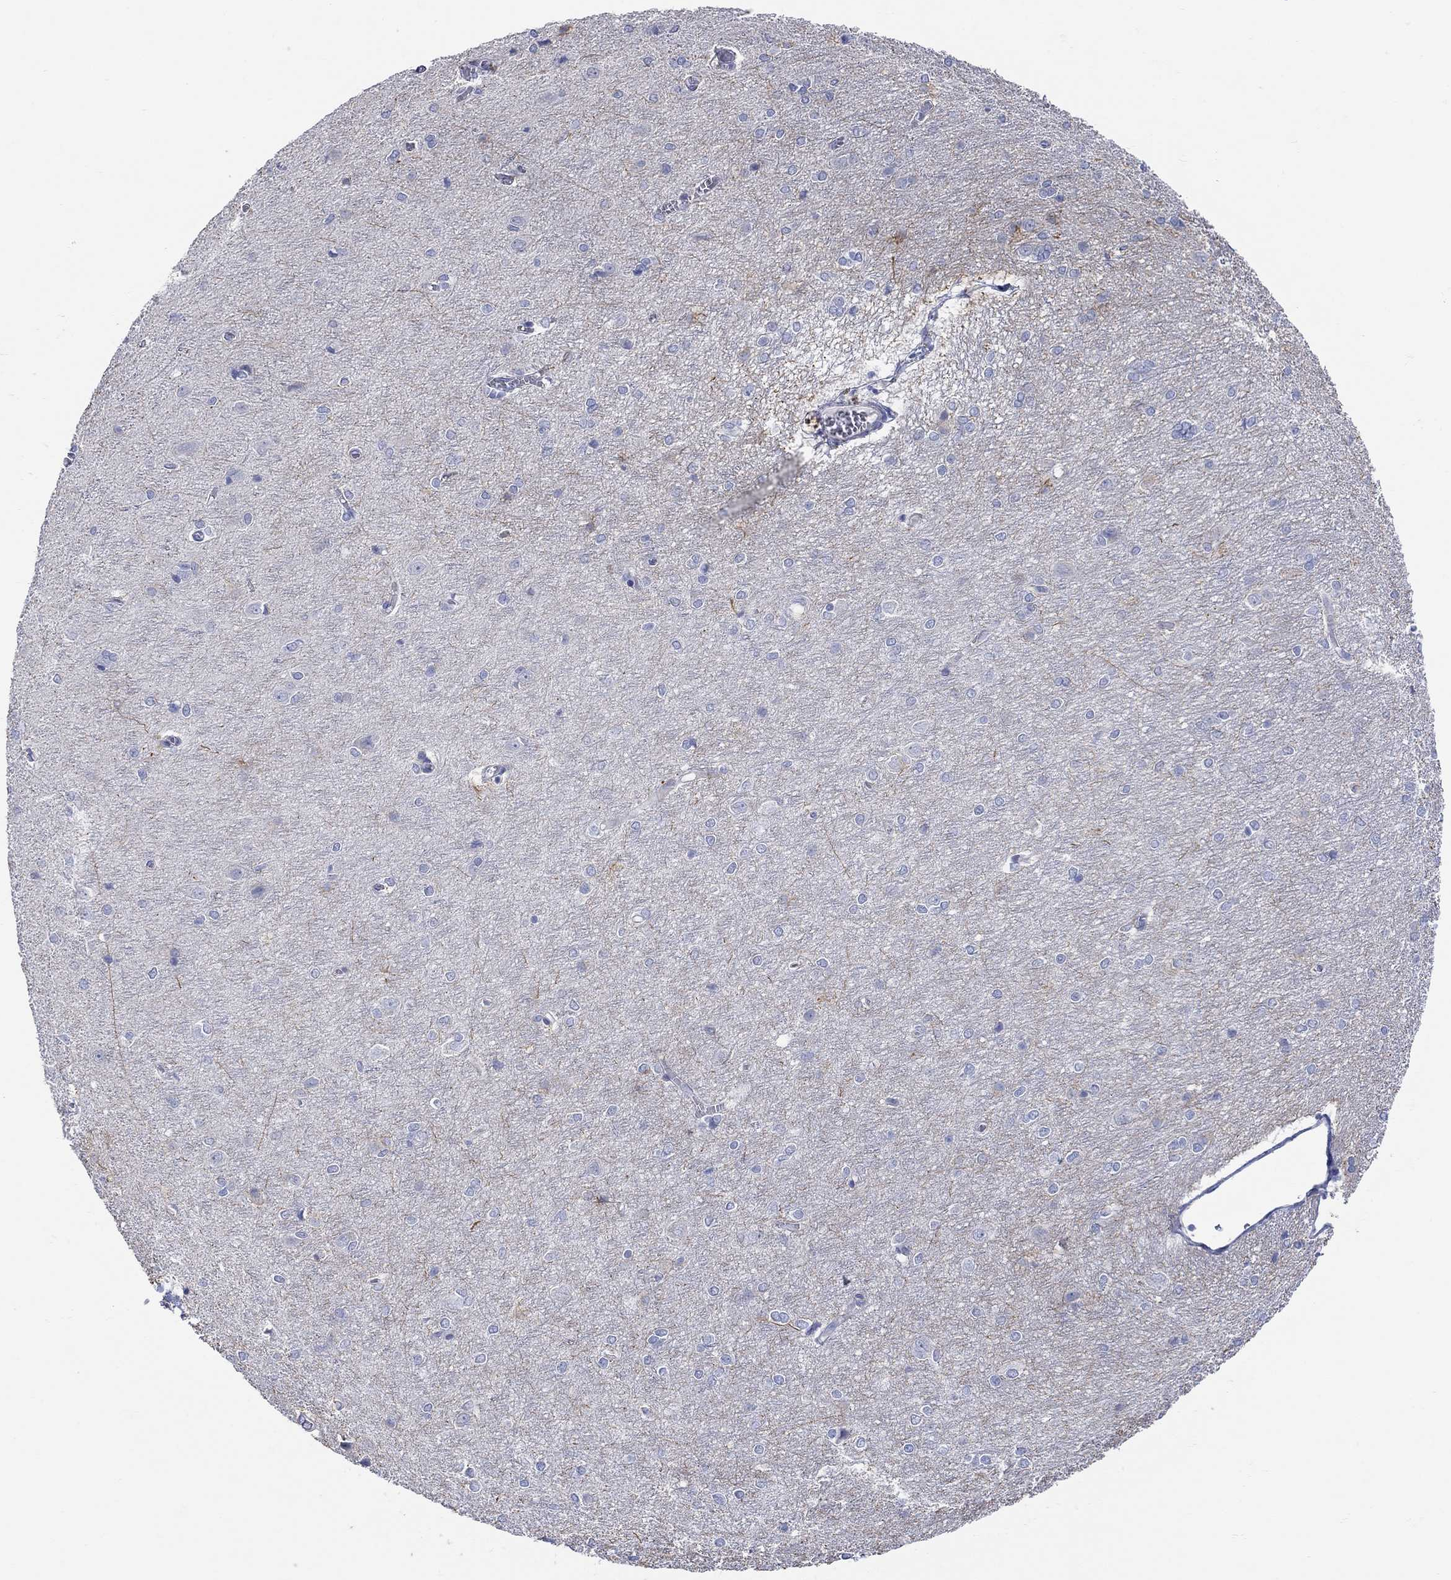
{"staining": {"intensity": "negative", "quantity": "none", "location": "none"}, "tissue": "cerebral cortex", "cell_type": "Endothelial cells", "image_type": "normal", "snomed": [{"axis": "morphology", "description": "Normal tissue, NOS"}, {"axis": "topography", "description": "Cerebral cortex"}], "caption": "Immunohistochemical staining of normal cerebral cortex displays no significant expression in endothelial cells. (DAB (3,3'-diaminobenzidine) immunohistochemistry visualized using brightfield microscopy, high magnification).", "gene": "KRT222", "patient": {"sex": "male", "age": 37}}